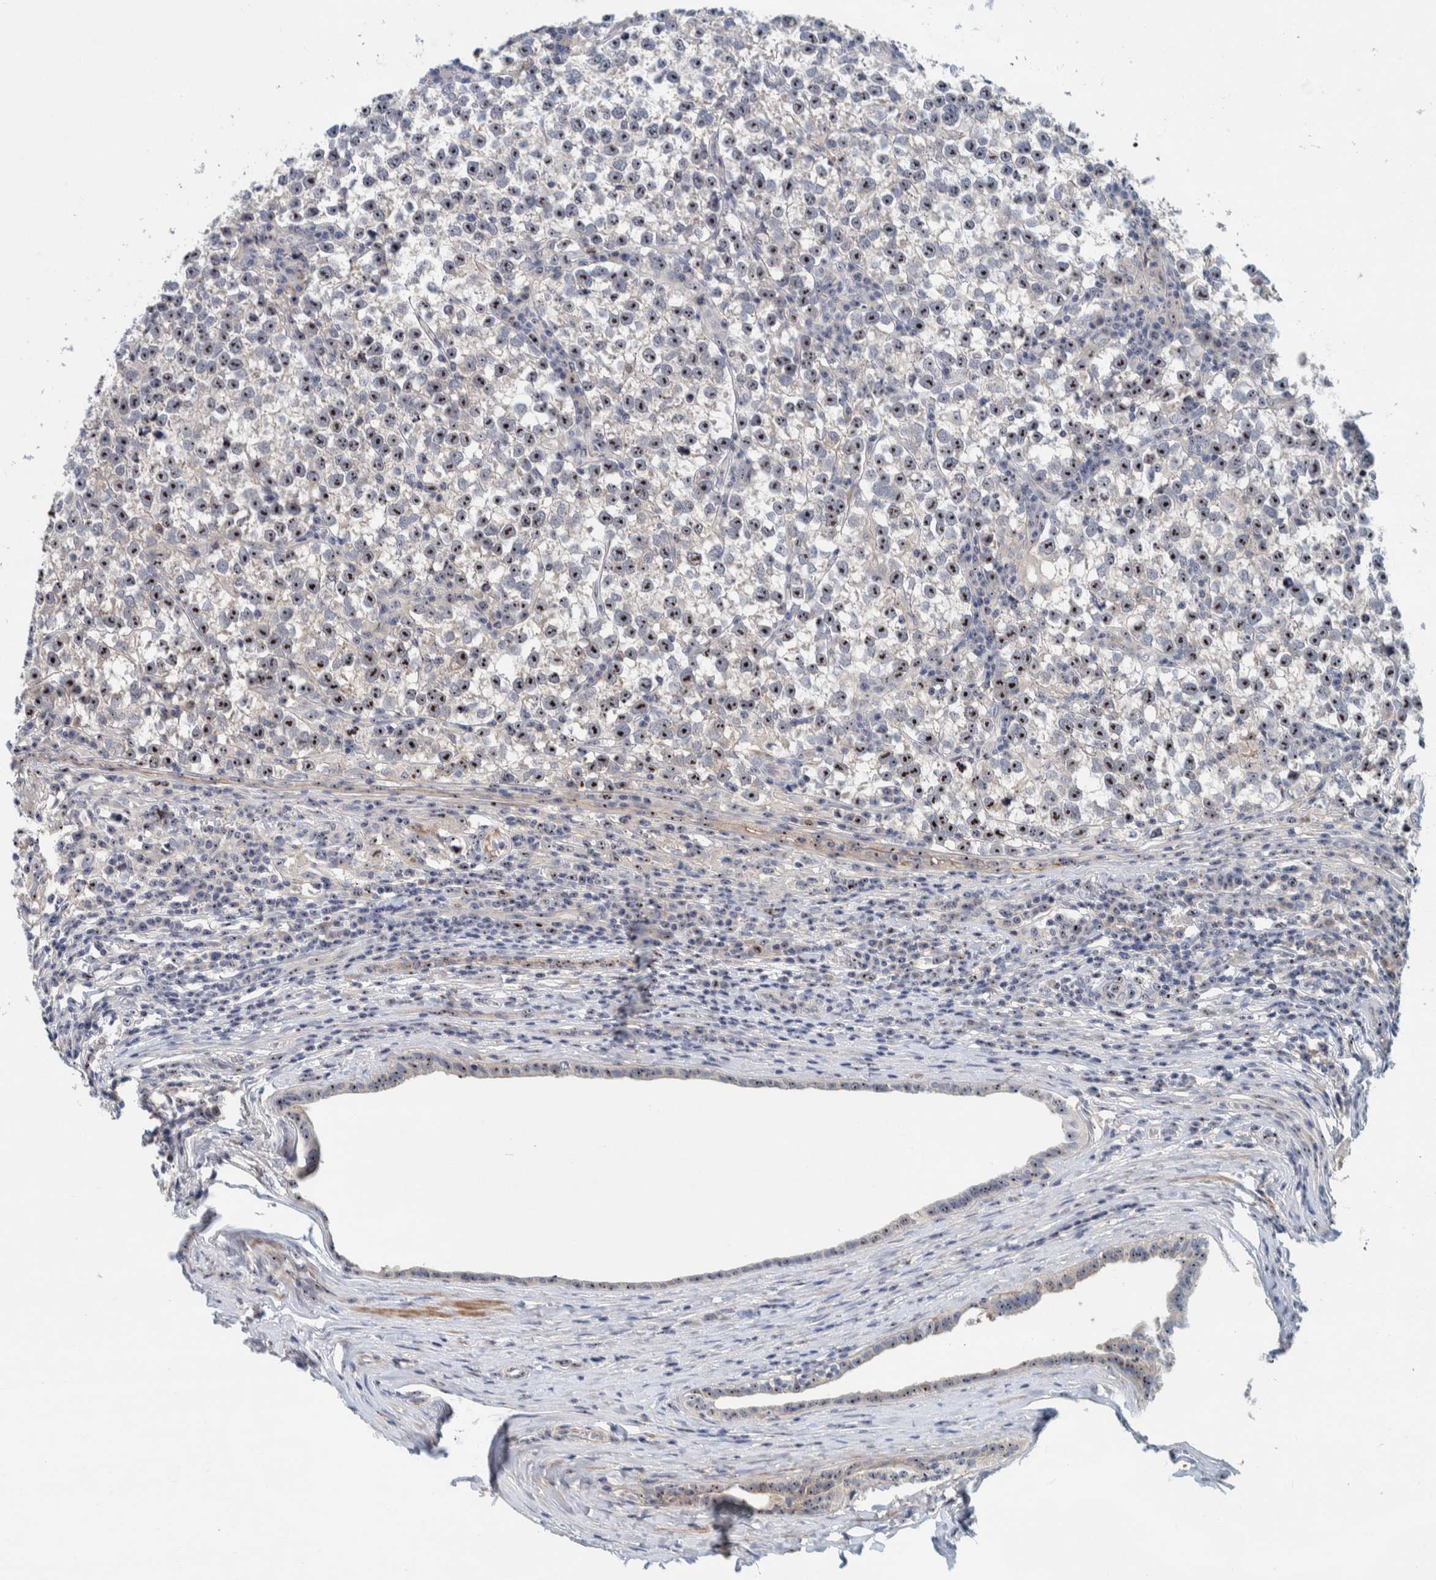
{"staining": {"intensity": "strong", "quantity": ">75%", "location": "nuclear"}, "tissue": "testis cancer", "cell_type": "Tumor cells", "image_type": "cancer", "snomed": [{"axis": "morphology", "description": "Normal tissue, NOS"}, {"axis": "morphology", "description": "Seminoma, NOS"}, {"axis": "topography", "description": "Testis"}], "caption": "Immunohistochemical staining of human testis seminoma demonstrates high levels of strong nuclear expression in about >75% of tumor cells.", "gene": "NOL11", "patient": {"sex": "male", "age": 43}}